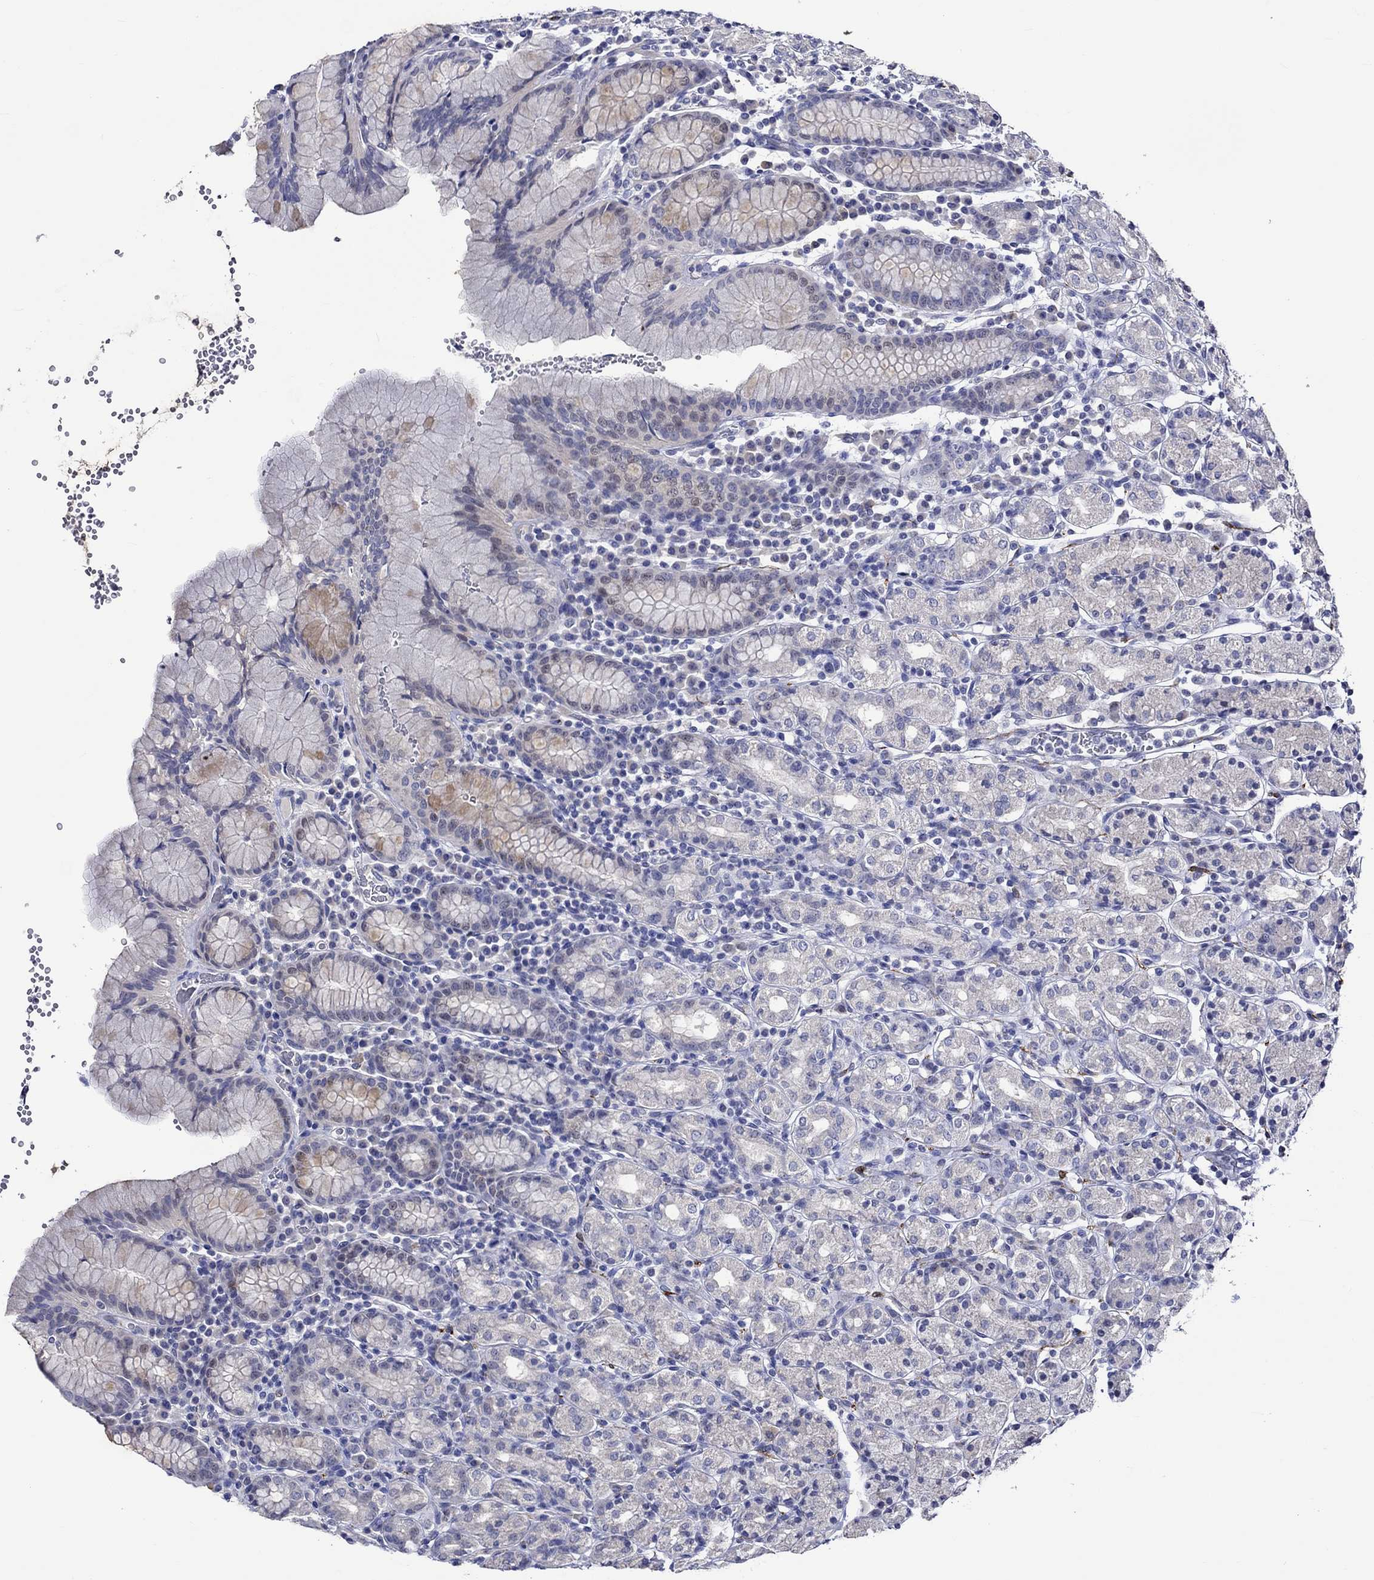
{"staining": {"intensity": "weak", "quantity": "<25%", "location": "cytoplasmic/membranous"}, "tissue": "stomach", "cell_type": "Glandular cells", "image_type": "normal", "snomed": [{"axis": "morphology", "description": "Normal tissue, NOS"}, {"axis": "topography", "description": "Stomach, upper"}, {"axis": "topography", "description": "Stomach"}], "caption": "A high-resolution photomicrograph shows IHC staining of normal stomach, which displays no significant staining in glandular cells.", "gene": "CRYAB", "patient": {"sex": "male", "age": 62}}